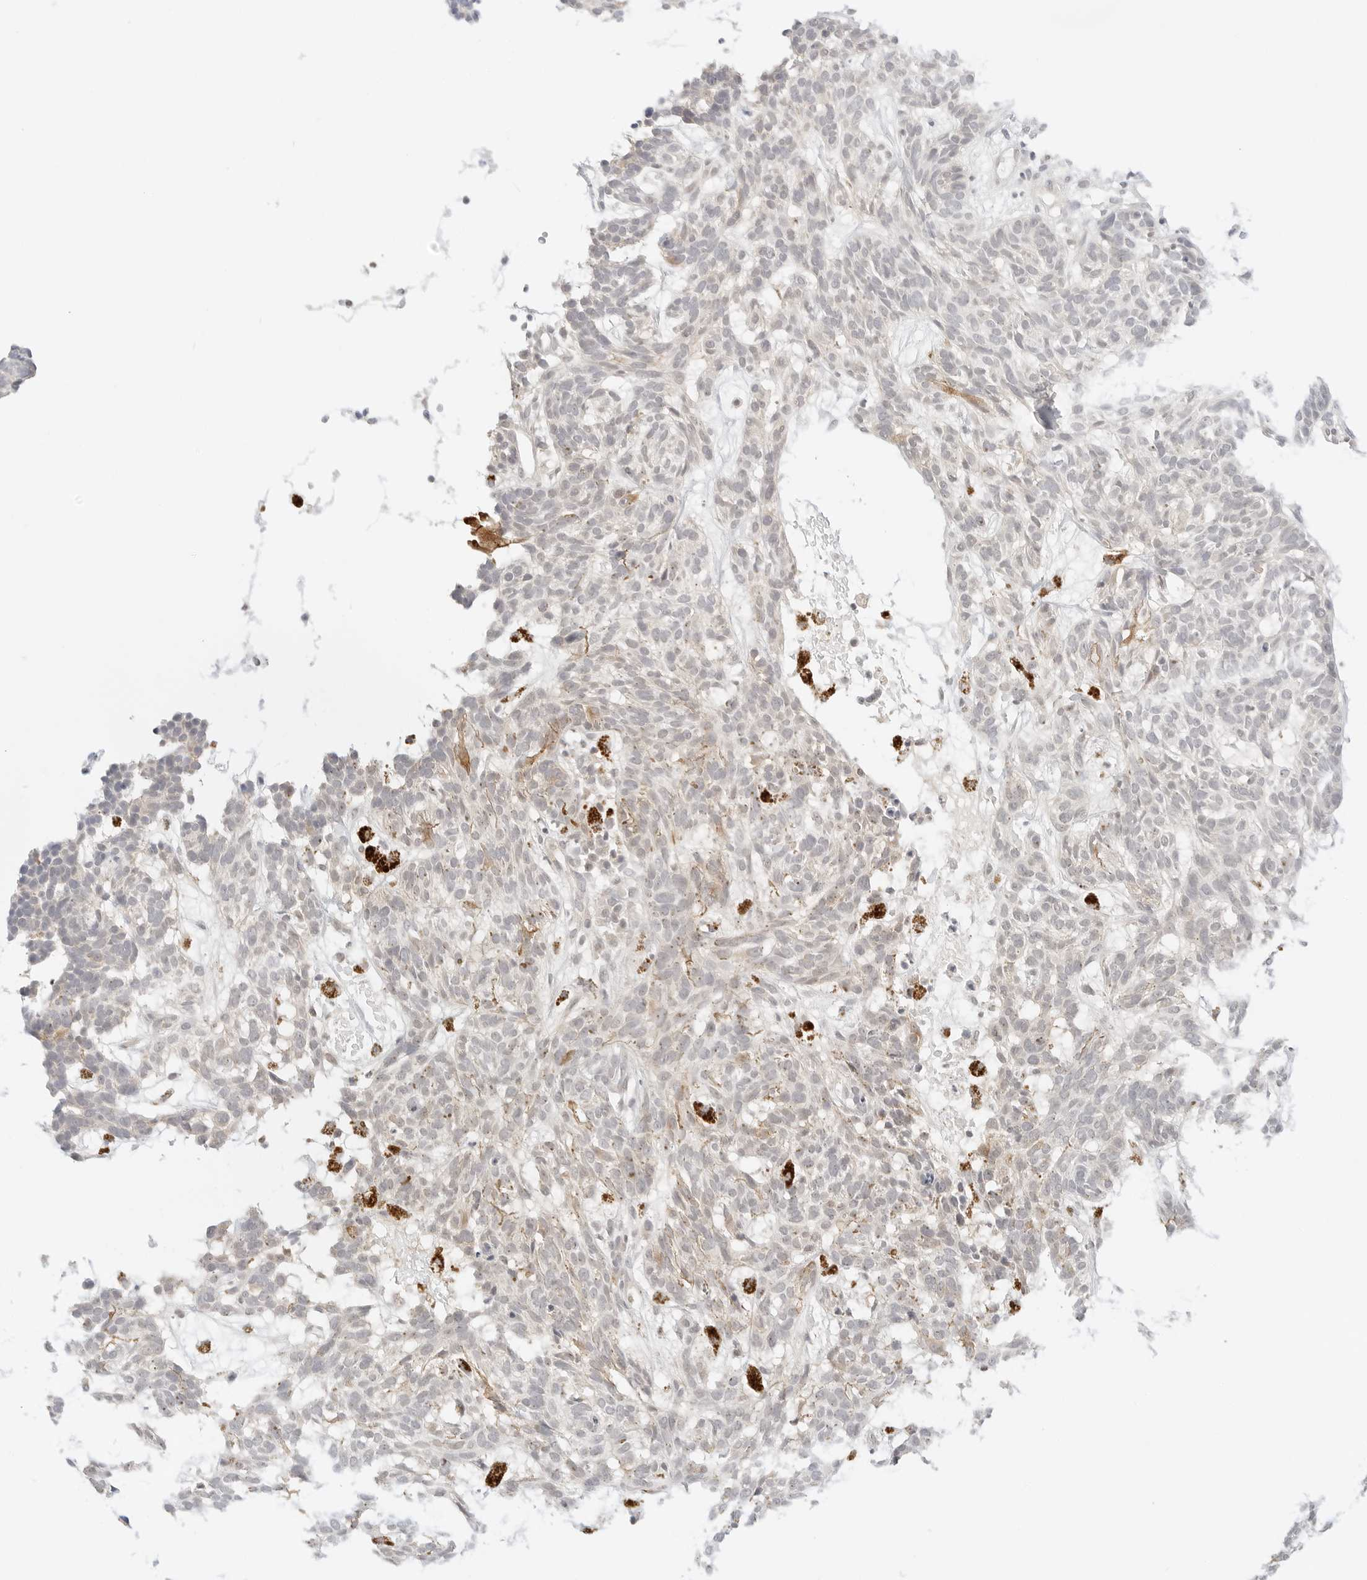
{"staining": {"intensity": "weak", "quantity": "25%-75%", "location": "cytoplasmic/membranous"}, "tissue": "skin cancer", "cell_type": "Tumor cells", "image_type": "cancer", "snomed": [{"axis": "morphology", "description": "Basal cell carcinoma"}, {"axis": "topography", "description": "Skin"}], "caption": "This histopathology image demonstrates immunohistochemistry (IHC) staining of human skin basal cell carcinoma, with low weak cytoplasmic/membranous positivity in approximately 25%-75% of tumor cells.", "gene": "GNAS", "patient": {"sex": "male", "age": 85}}